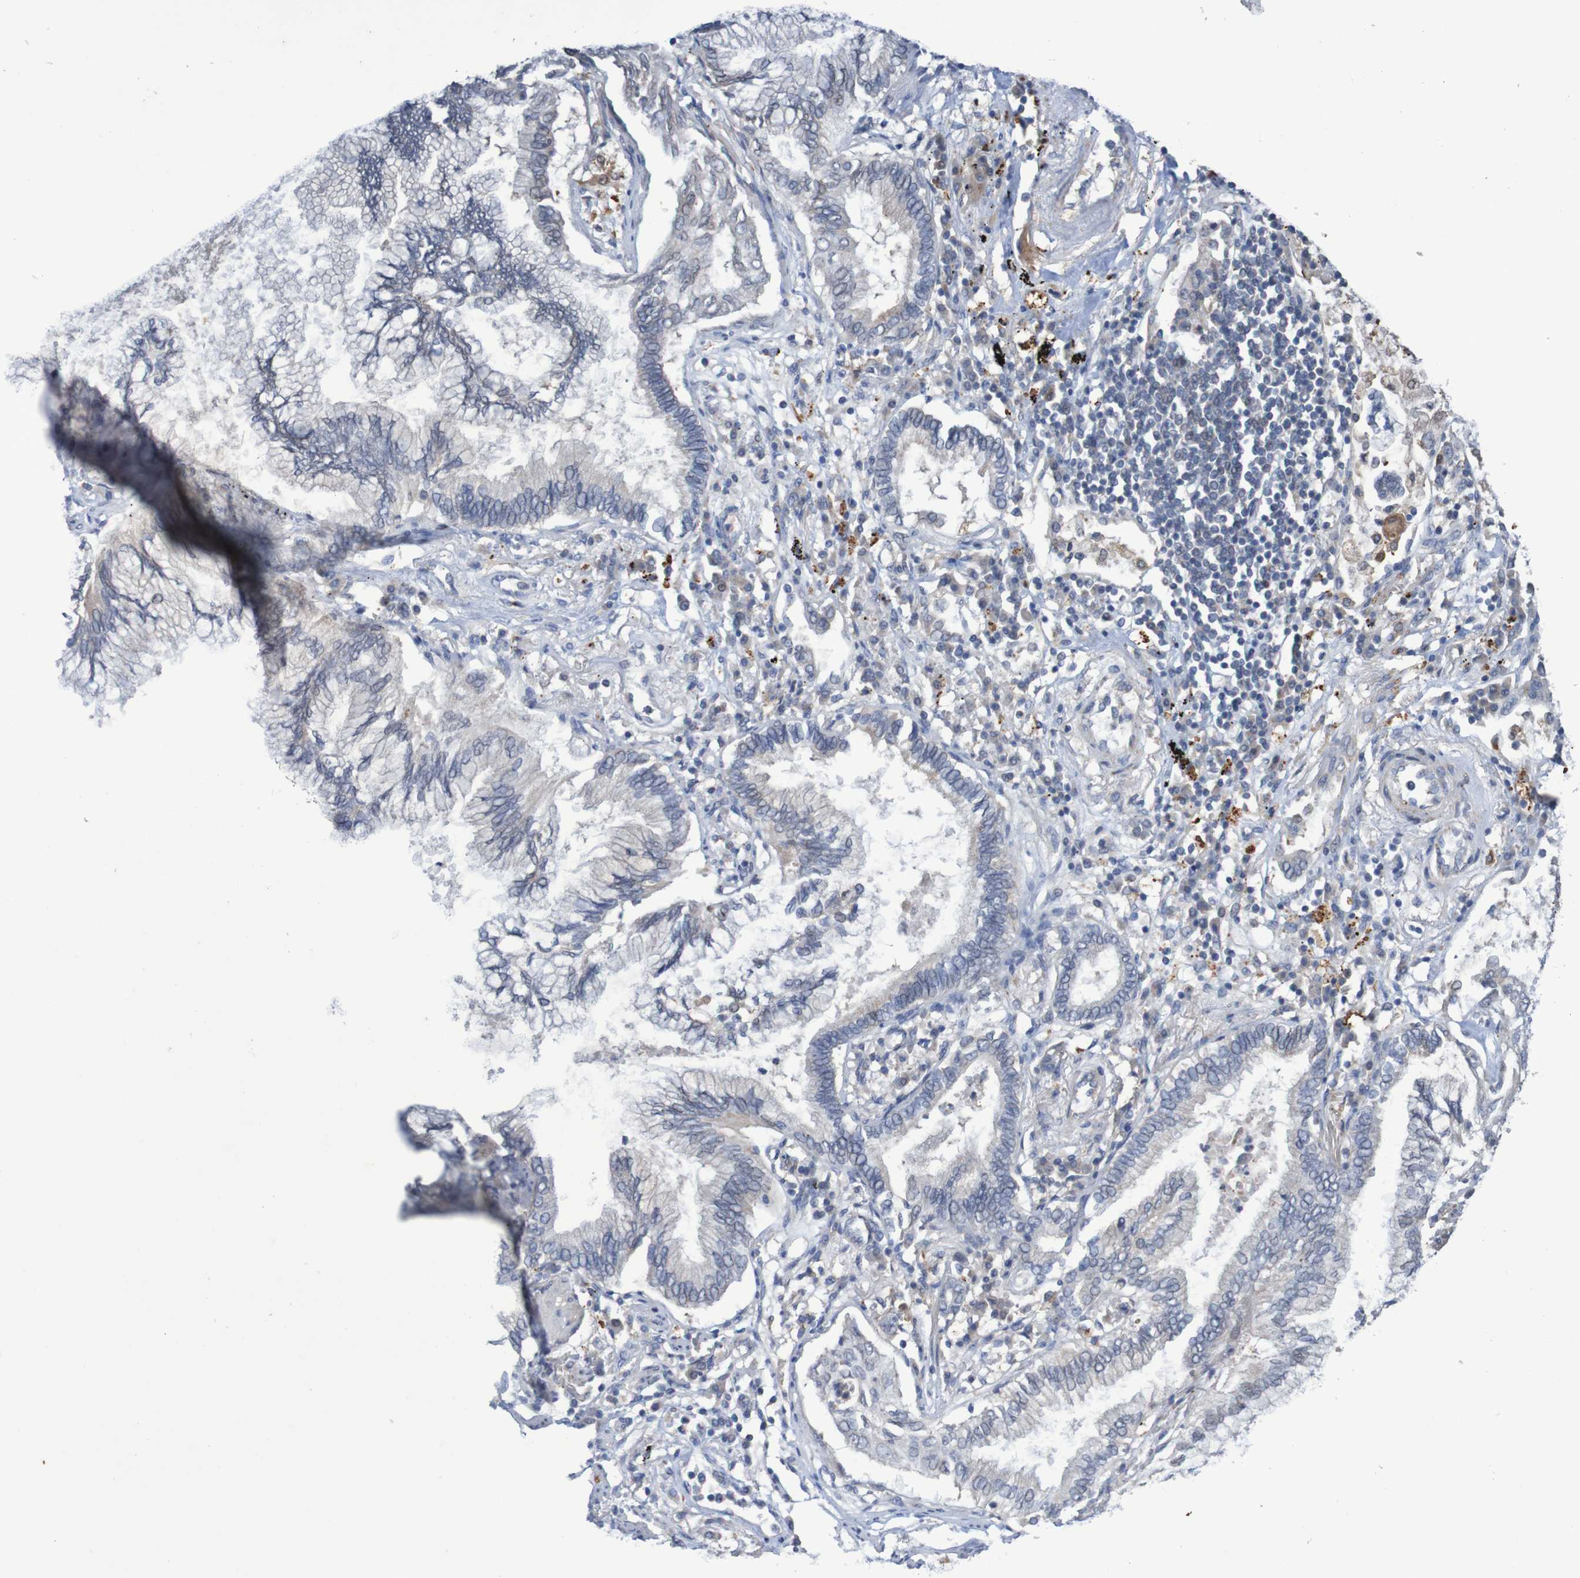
{"staining": {"intensity": "negative", "quantity": "none", "location": "none"}, "tissue": "lung cancer", "cell_type": "Tumor cells", "image_type": "cancer", "snomed": [{"axis": "morphology", "description": "Normal tissue, NOS"}, {"axis": "morphology", "description": "Adenocarcinoma, NOS"}, {"axis": "topography", "description": "Bronchus"}, {"axis": "topography", "description": "Lung"}], "caption": "There is no significant positivity in tumor cells of lung adenocarcinoma.", "gene": "FBP2", "patient": {"sex": "female", "age": 70}}